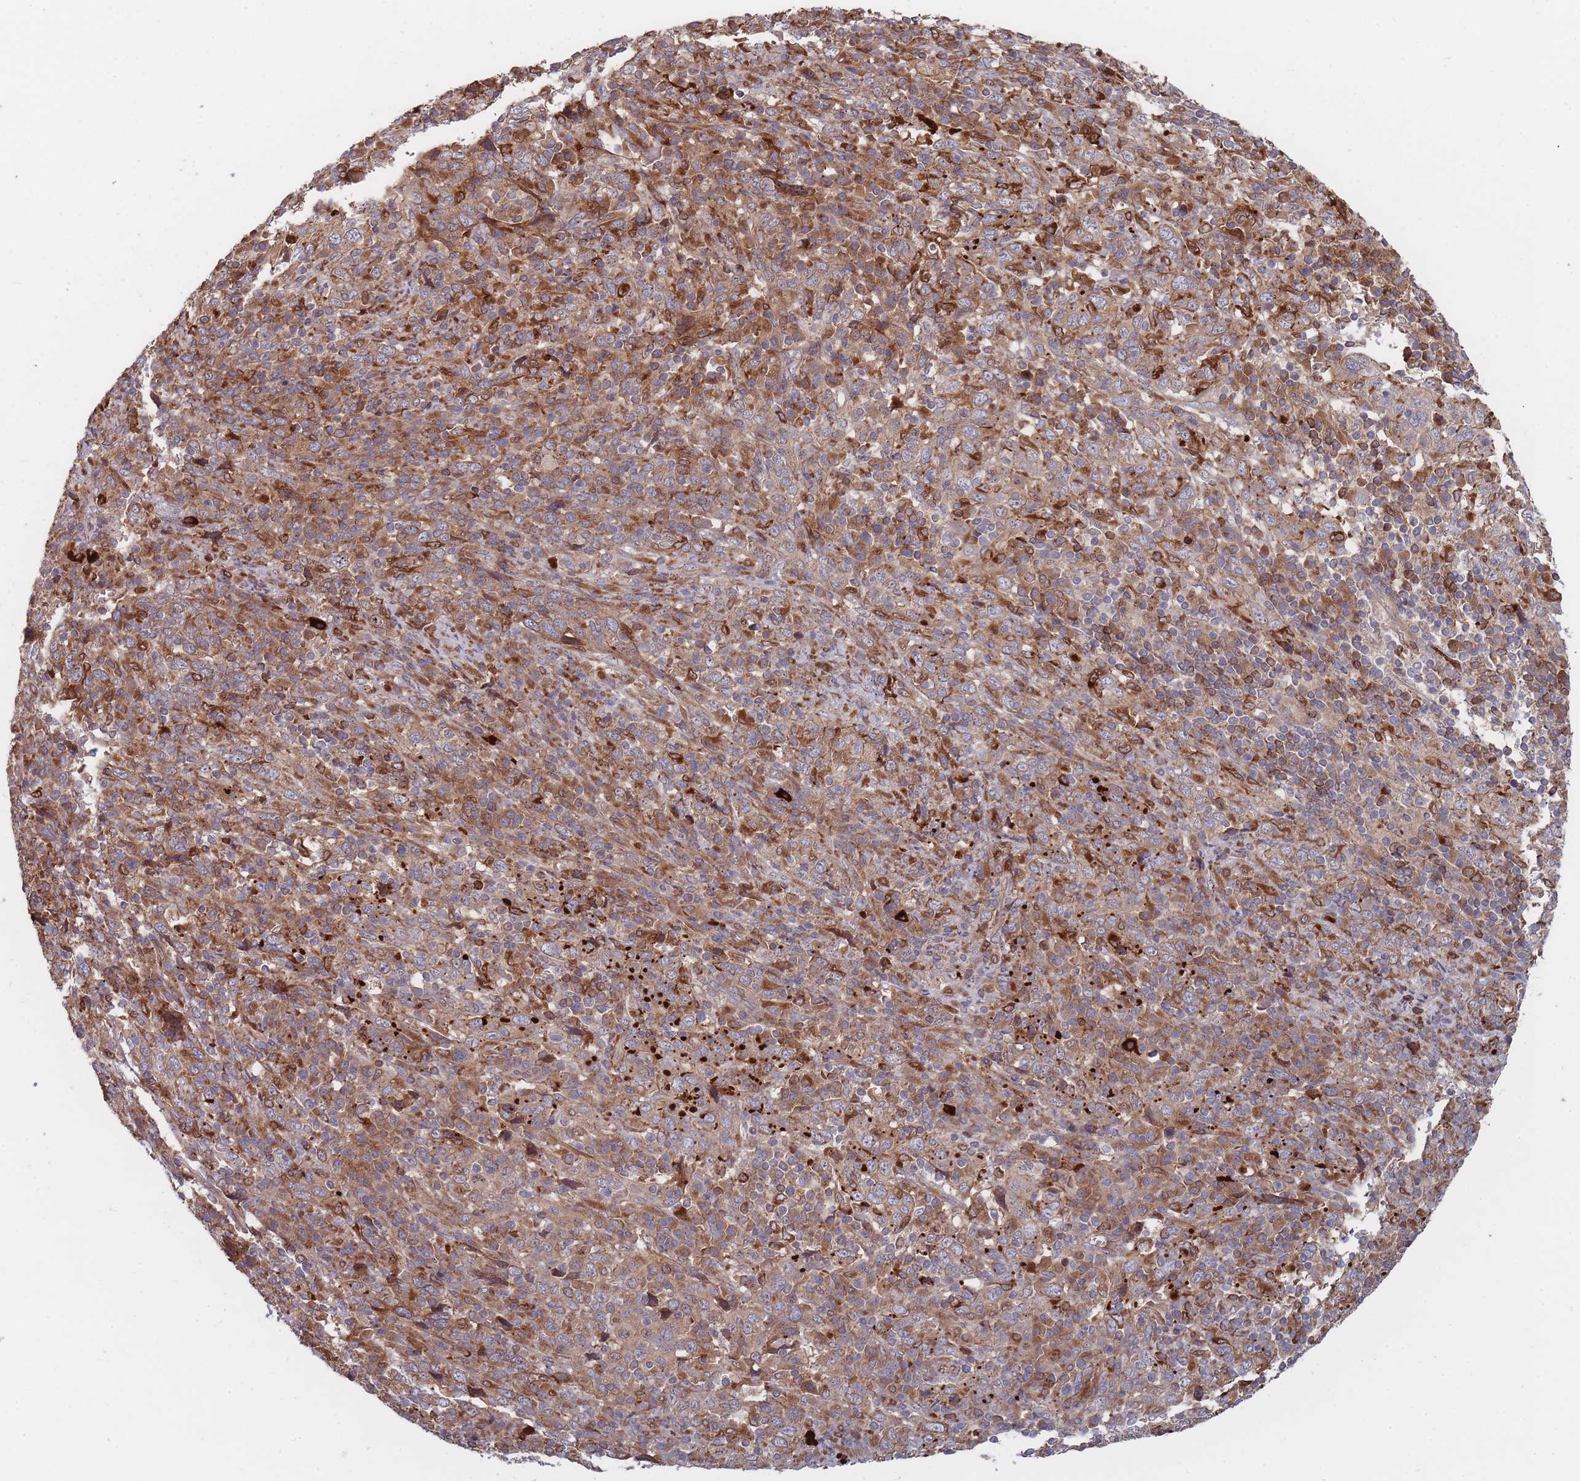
{"staining": {"intensity": "moderate", "quantity": ">75%", "location": "cytoplasmic/membranous"}, "tissue": "cervical cancer", "cell_type": "Tumor cells", "image_type": "cancer", "snomed": [{"axis": "morphology", "description": "Squamous cell carcinoma, NOS"}, {"axis": "topography", "description": "Cervix"}], "caption": "Immunohistochemical staining of human cervical cancer (squamous cell carcinoma) shows moderate cytoplasmic/membranous protein staining in approximately >75% of tumor cells.", "gene": "THSD7B", "patient": {"sex": "female", "age": 46}}